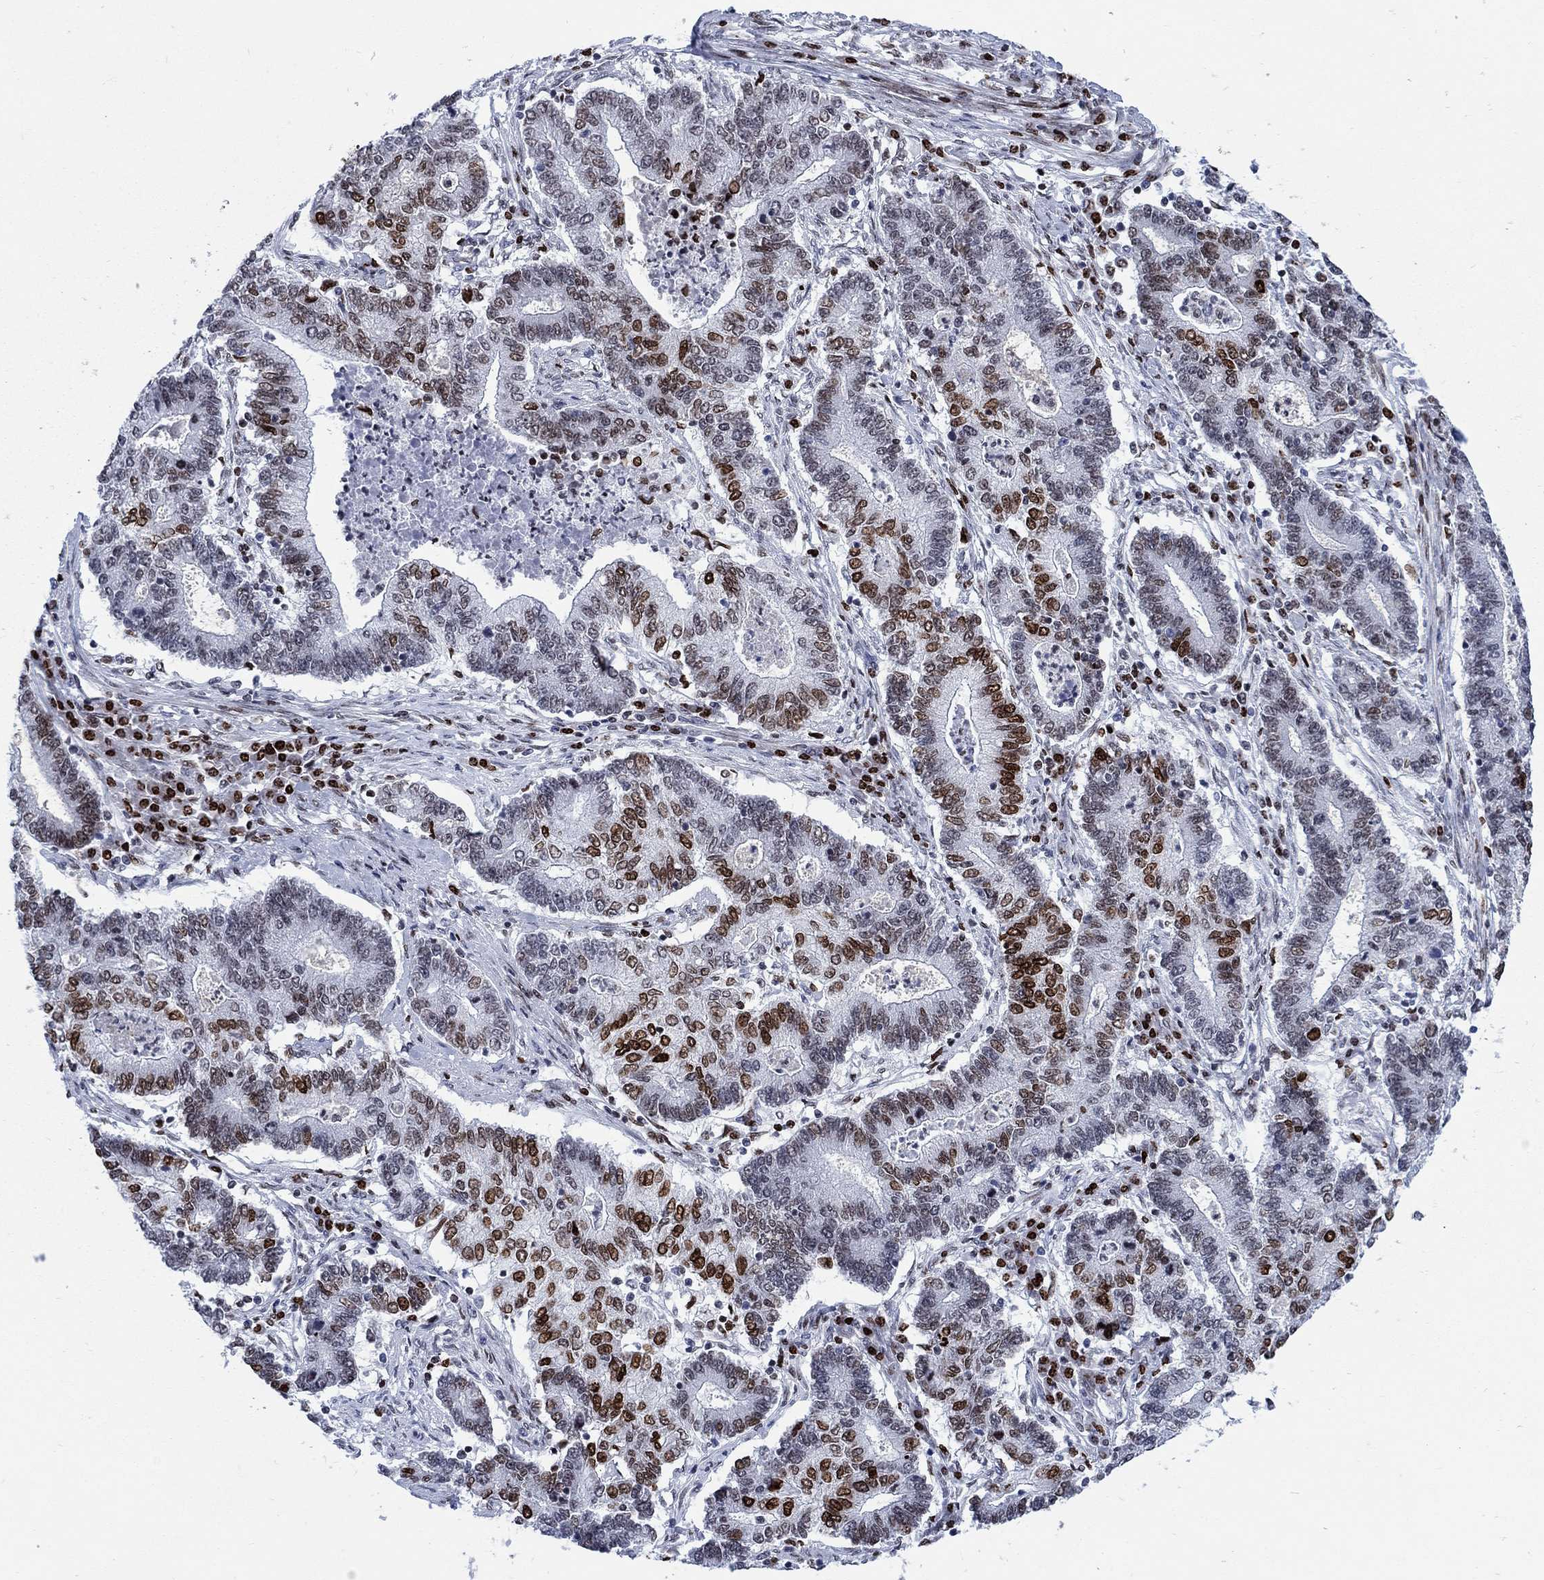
{"staining": {"intensity": "strong", "quantity": "<25%", "location": "nuclear"}, "tissue": "endometrial cancer", "cell_type": "Tumor cells", "image_type": "cancer", "snomed": [{"axis": "morphology", "description": "Adenocarcinoma, NOS"}, {"axis": "topography", "description": "Uterus"}, {"axis": "topography", "description": "Endometrium"}], "caption": "Endometrial cancer (adenocarcinoma) stained for a protein exhibits strong nuclear positivity in tumor cells. (DAB = brown stain, brightfield microscopy at high magnification).", "gene": "HMGA1", "patient": {"sex": "female", "age": 54}}